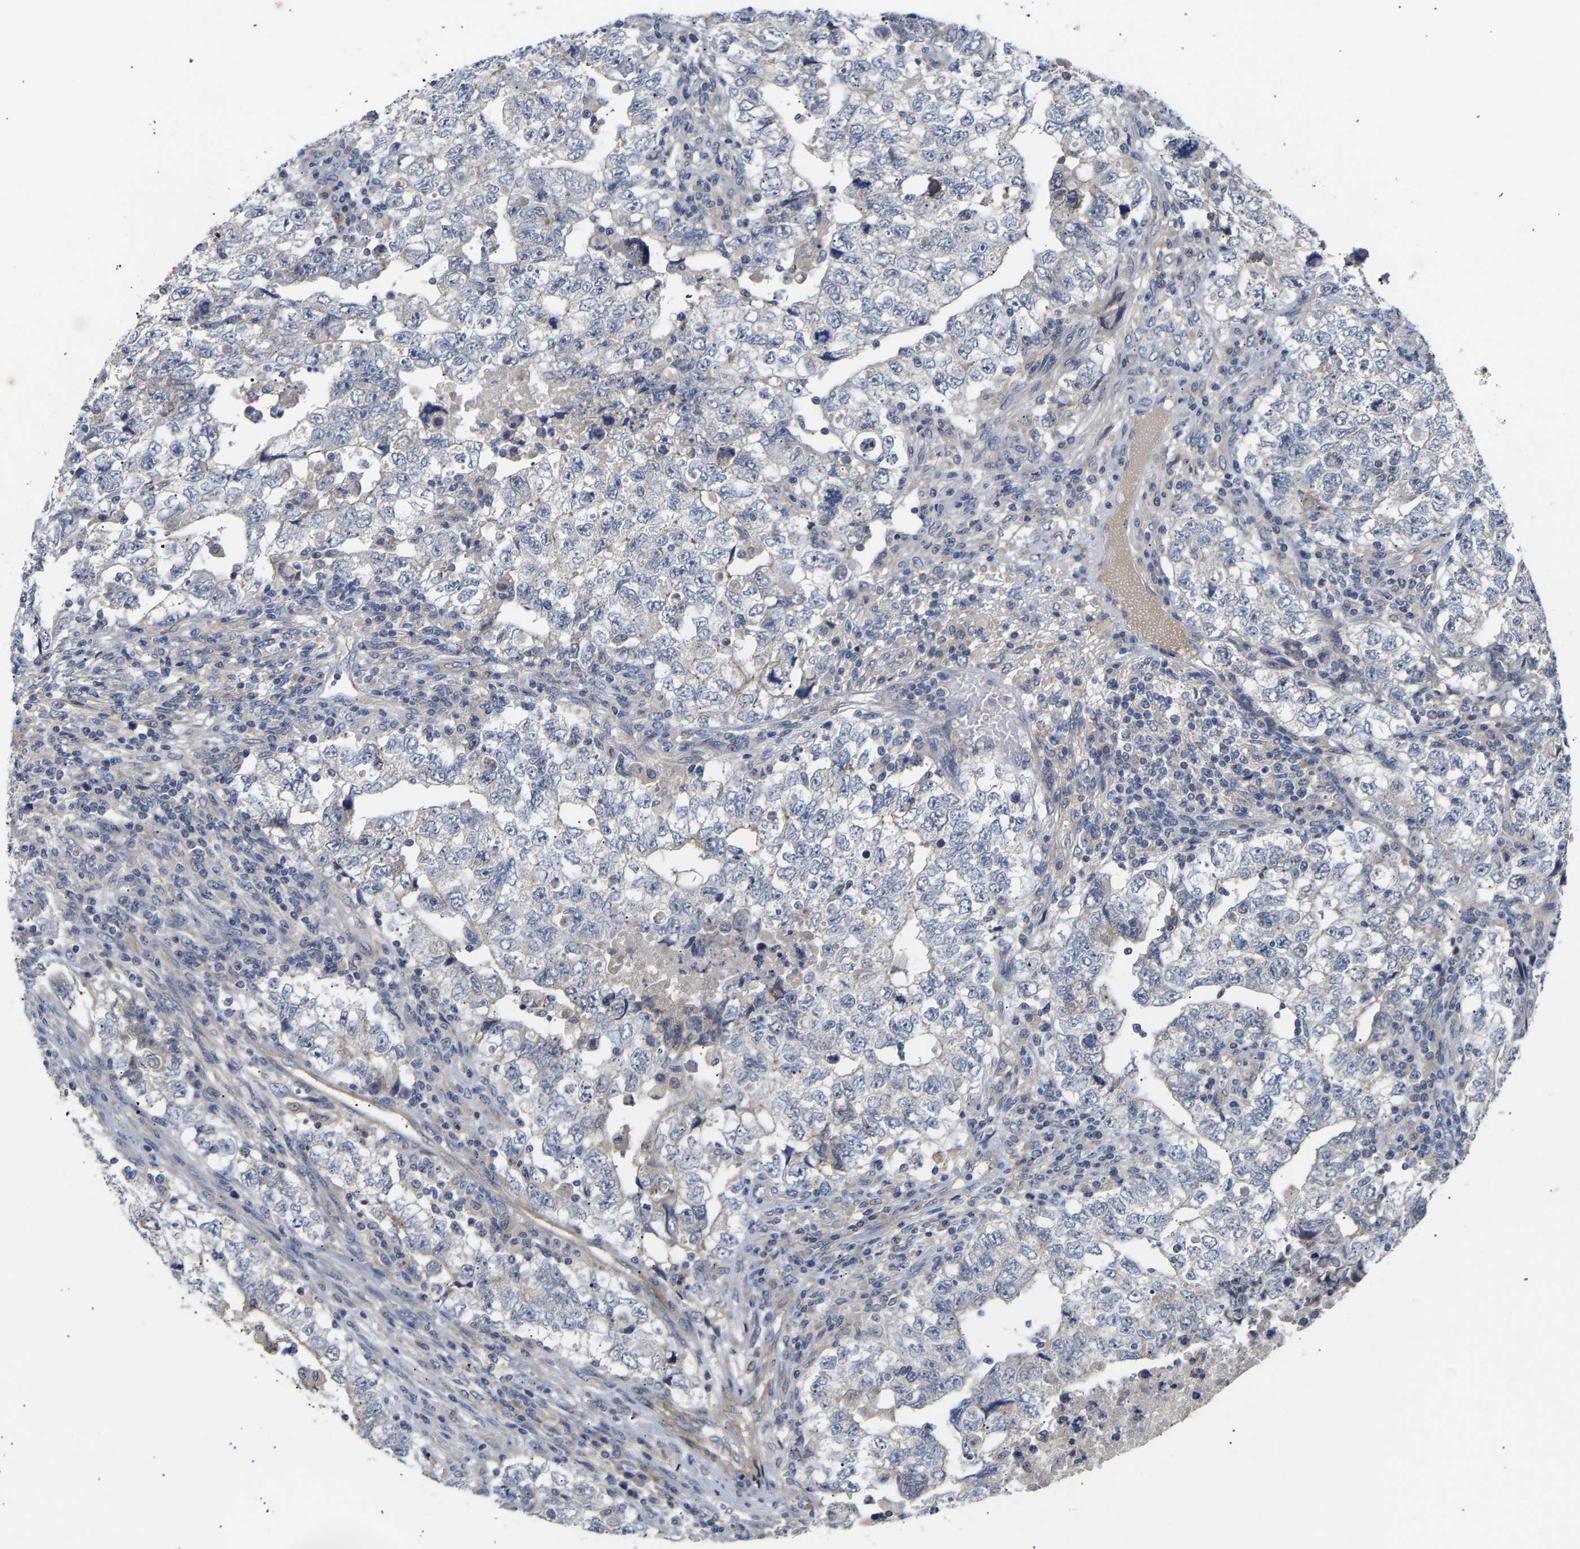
{"staining": {"intensity": "negative", "quantity": "none", "location": "none"}, "tissue": "testis cancer", "cell_type": "Tumor cells", "image_type": "cancer", "snomed": [{"axis": "morphology", "description": "Carcinoma, Embryonal, NOS"}, {"axis": "topography", "description": "Testis"}], "caption": "Immunohistochemical staining of human testis cancer demonstrates no significant positivity in tumor cells.", "gene": "KASH5", "patient": {"sex": "male", "age": 36}}